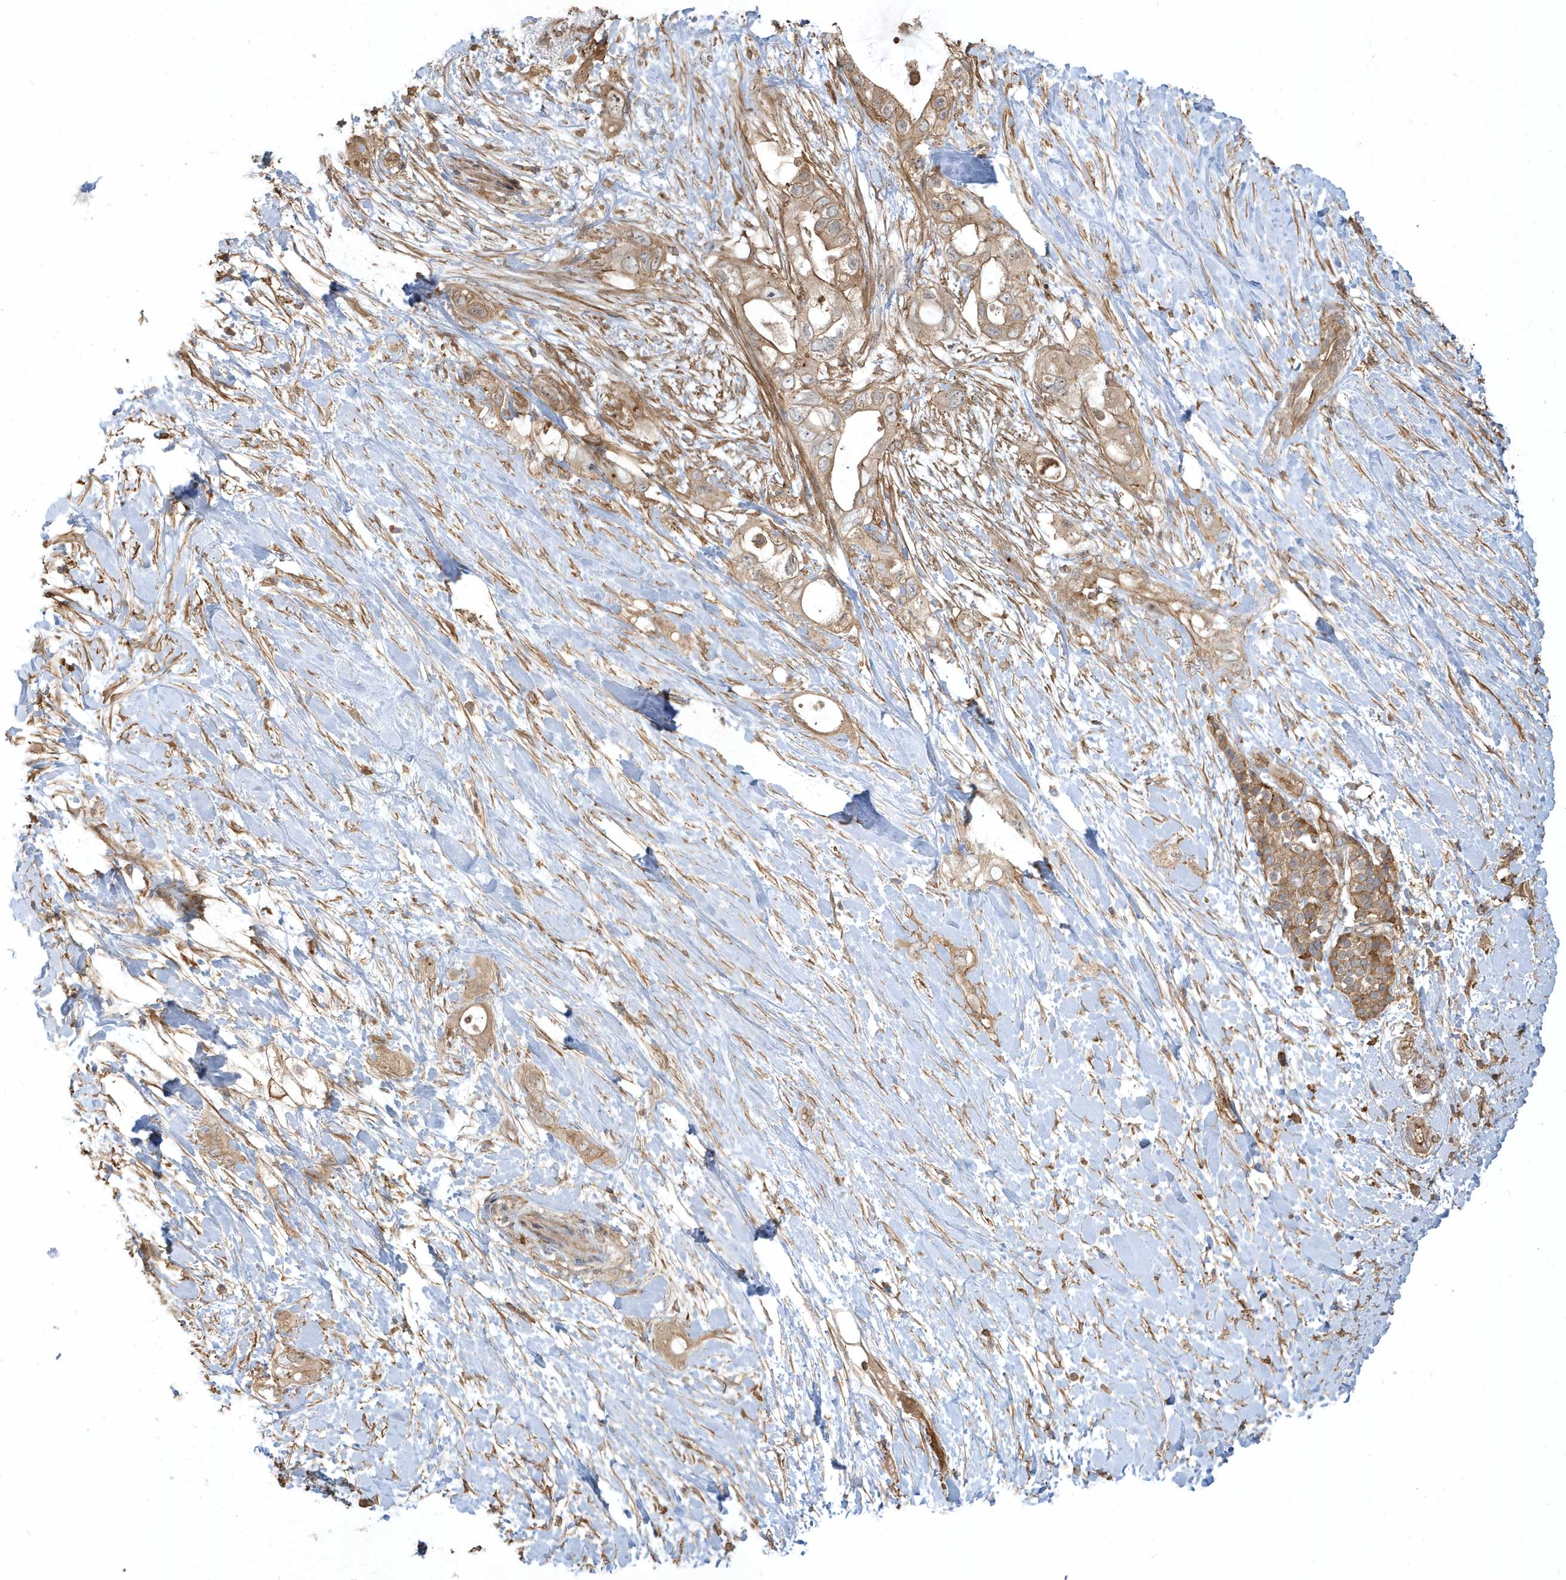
{"staining": {"intensity": "moderate", "quantity": ">75%", "location": "cytoplasmic/membranous"}, "tissue": "pancreatic cancer", "cell_type": "Tumor cells", "image_type": "cancer", "snomed": [{"axis": "morphology", "description": "Adenocarcinoma, NOS"}, {"axis": "topography", "description": "Pancreas"}], "caption": "Immunohistochemistry staining of pancreatic cancer, which displays medium levels of moderate cytoplasmic/membranous expression in approximately >75% of tumor cells indicating moderate cytoplasmic/membranous protein expression. The staining was performed using DAB (brown) for protein detection and nuclei were counterstained in hematoxylin (blue).", "gene": "ZBTB8A", "patient": {"sex": "female", "age": 56}}